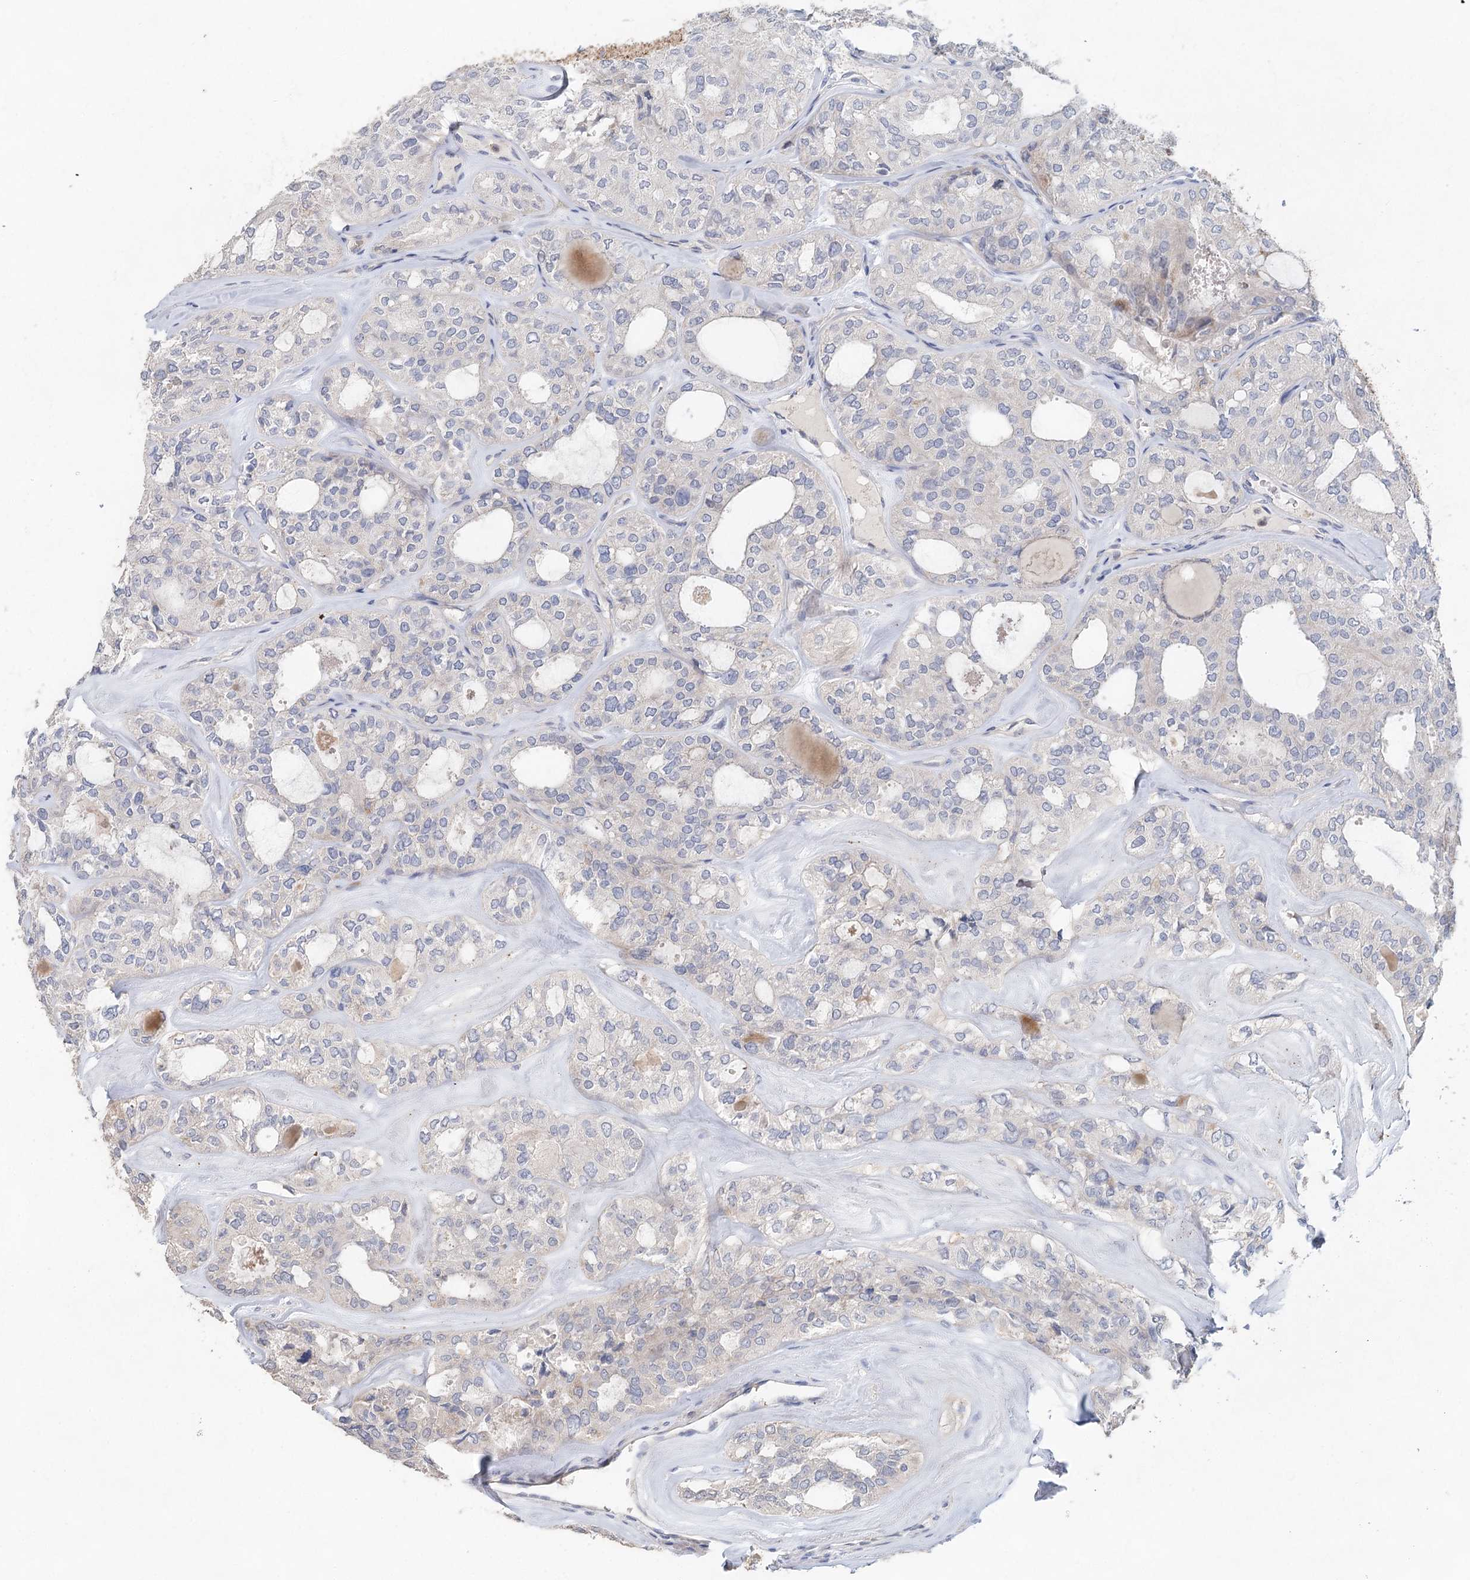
{"staining": {"intensity": "negative", "quantity": "none", "location": "none"}, "tissue": "thyroid cancer", "cell_type": "Tumor cells", "image_type": "cancer", "snomed": [{"axis": "morphology", "description": "Follicular adenoma carcinoma, NOS"}, {"axis": "topography", "description": "Thyroid gland"}], "caption": "Immunohistochemistry photomicrograph of follicular adenoma carcinoma (thyroid) stained for a protein (brown), which demonstrates no expression in tumor cells. Nuclei are stained in blue.", "gene": "MYL6B", "patient": {"sex": "male", "age": 75}}